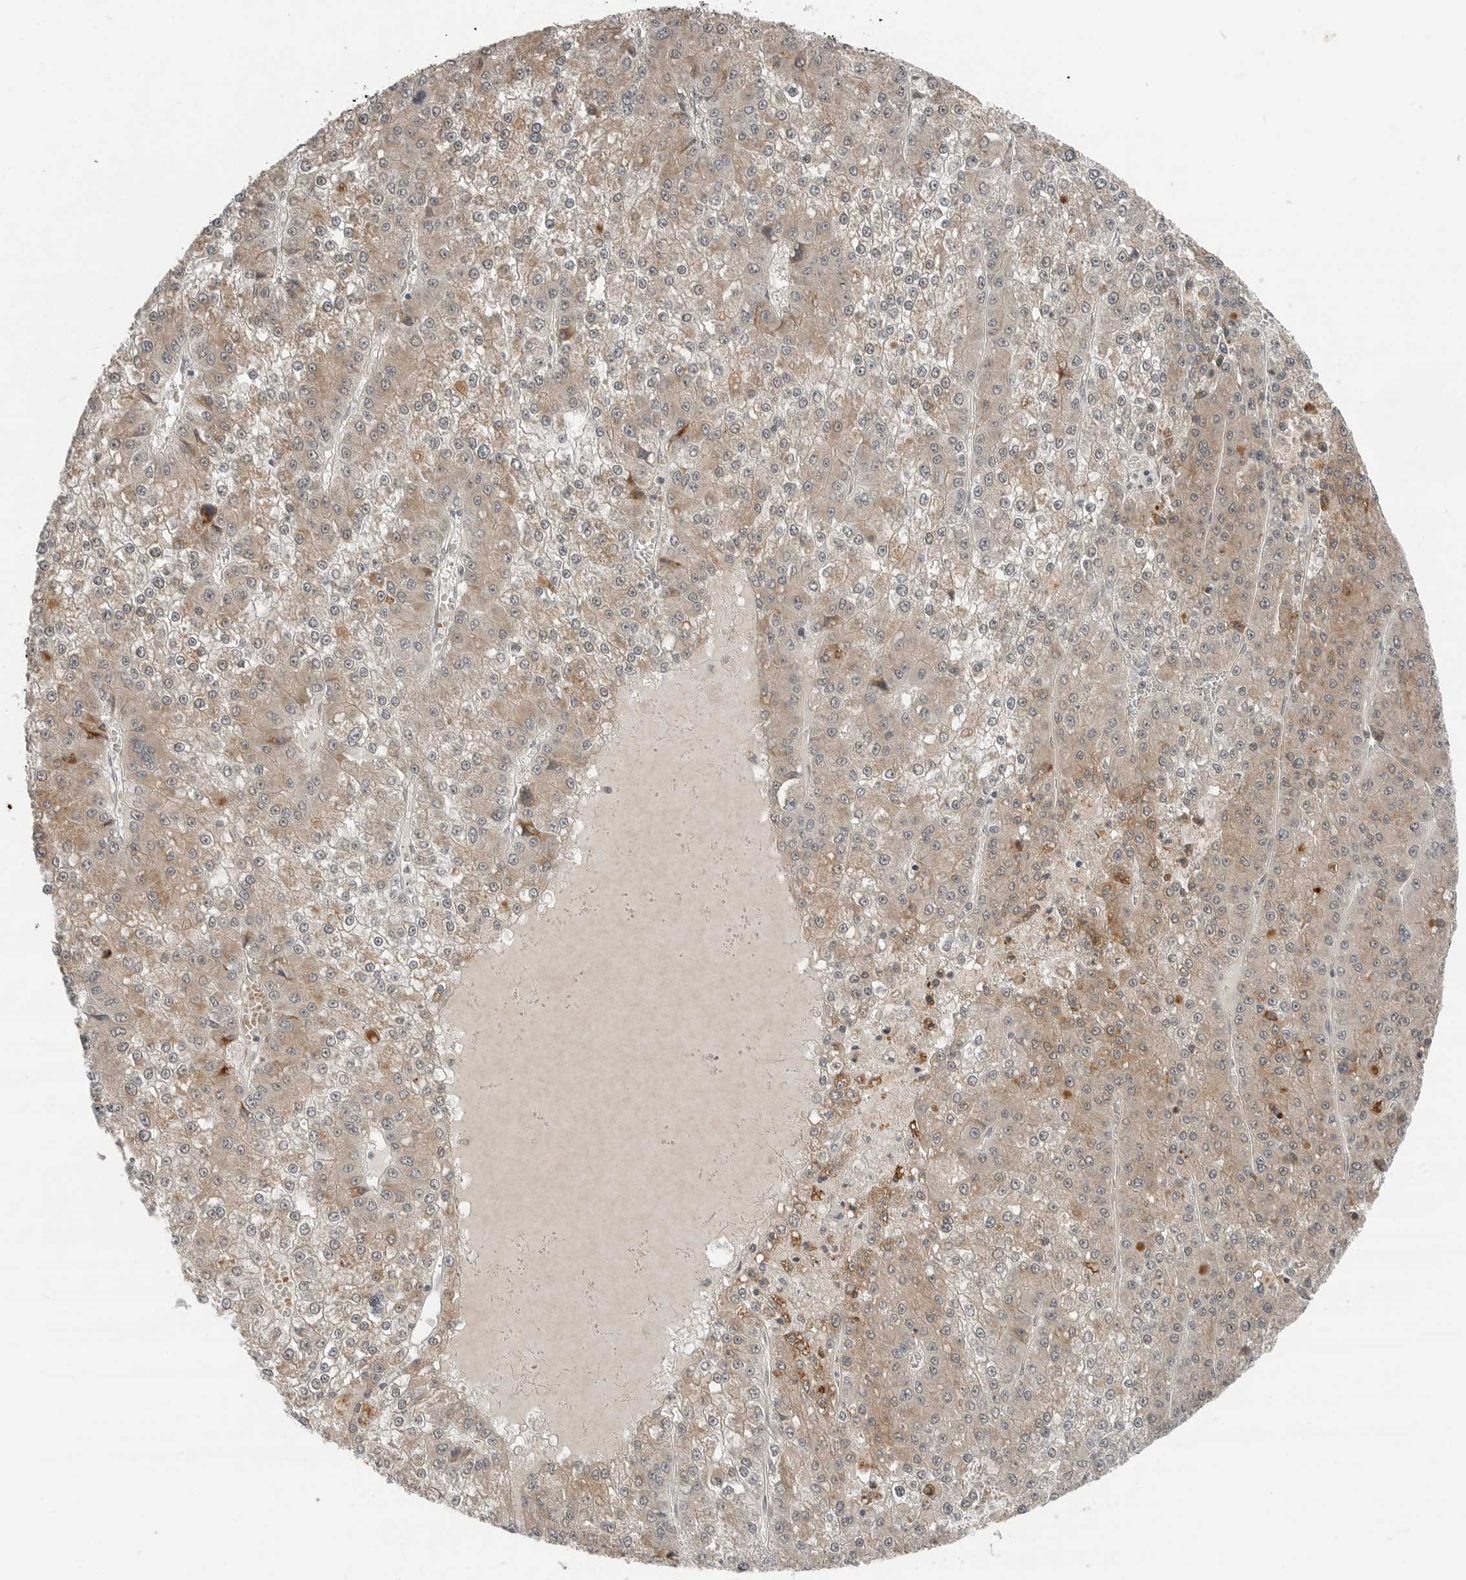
{"staining": {"intensity": "weak", "quantity": "25%-75%", "location": "cytoplasmic/membranous"}, "tissue": "liver cancer", "cell_type": "Tumor cells", "image_type": "cancer", "snomed": [{"axis": "morphology", "description": "Carcinoma, Hepatocellular, NOS"}, {"axis": "topography", "description": "Liver"}], "caption": "Tumor cells reveal weak cytoplasmic/membranous positivity in about 25%-75% of cells in hepatocellular carcinoma (liver). The staining was performed using DAB (3,3'-diaminobenzidine), with brown indicating positive protein expression. Nuclei are stained blue with hematoxylin.", "gene": "FCRLB", "patient": {"sex": "female", "age": 73}}